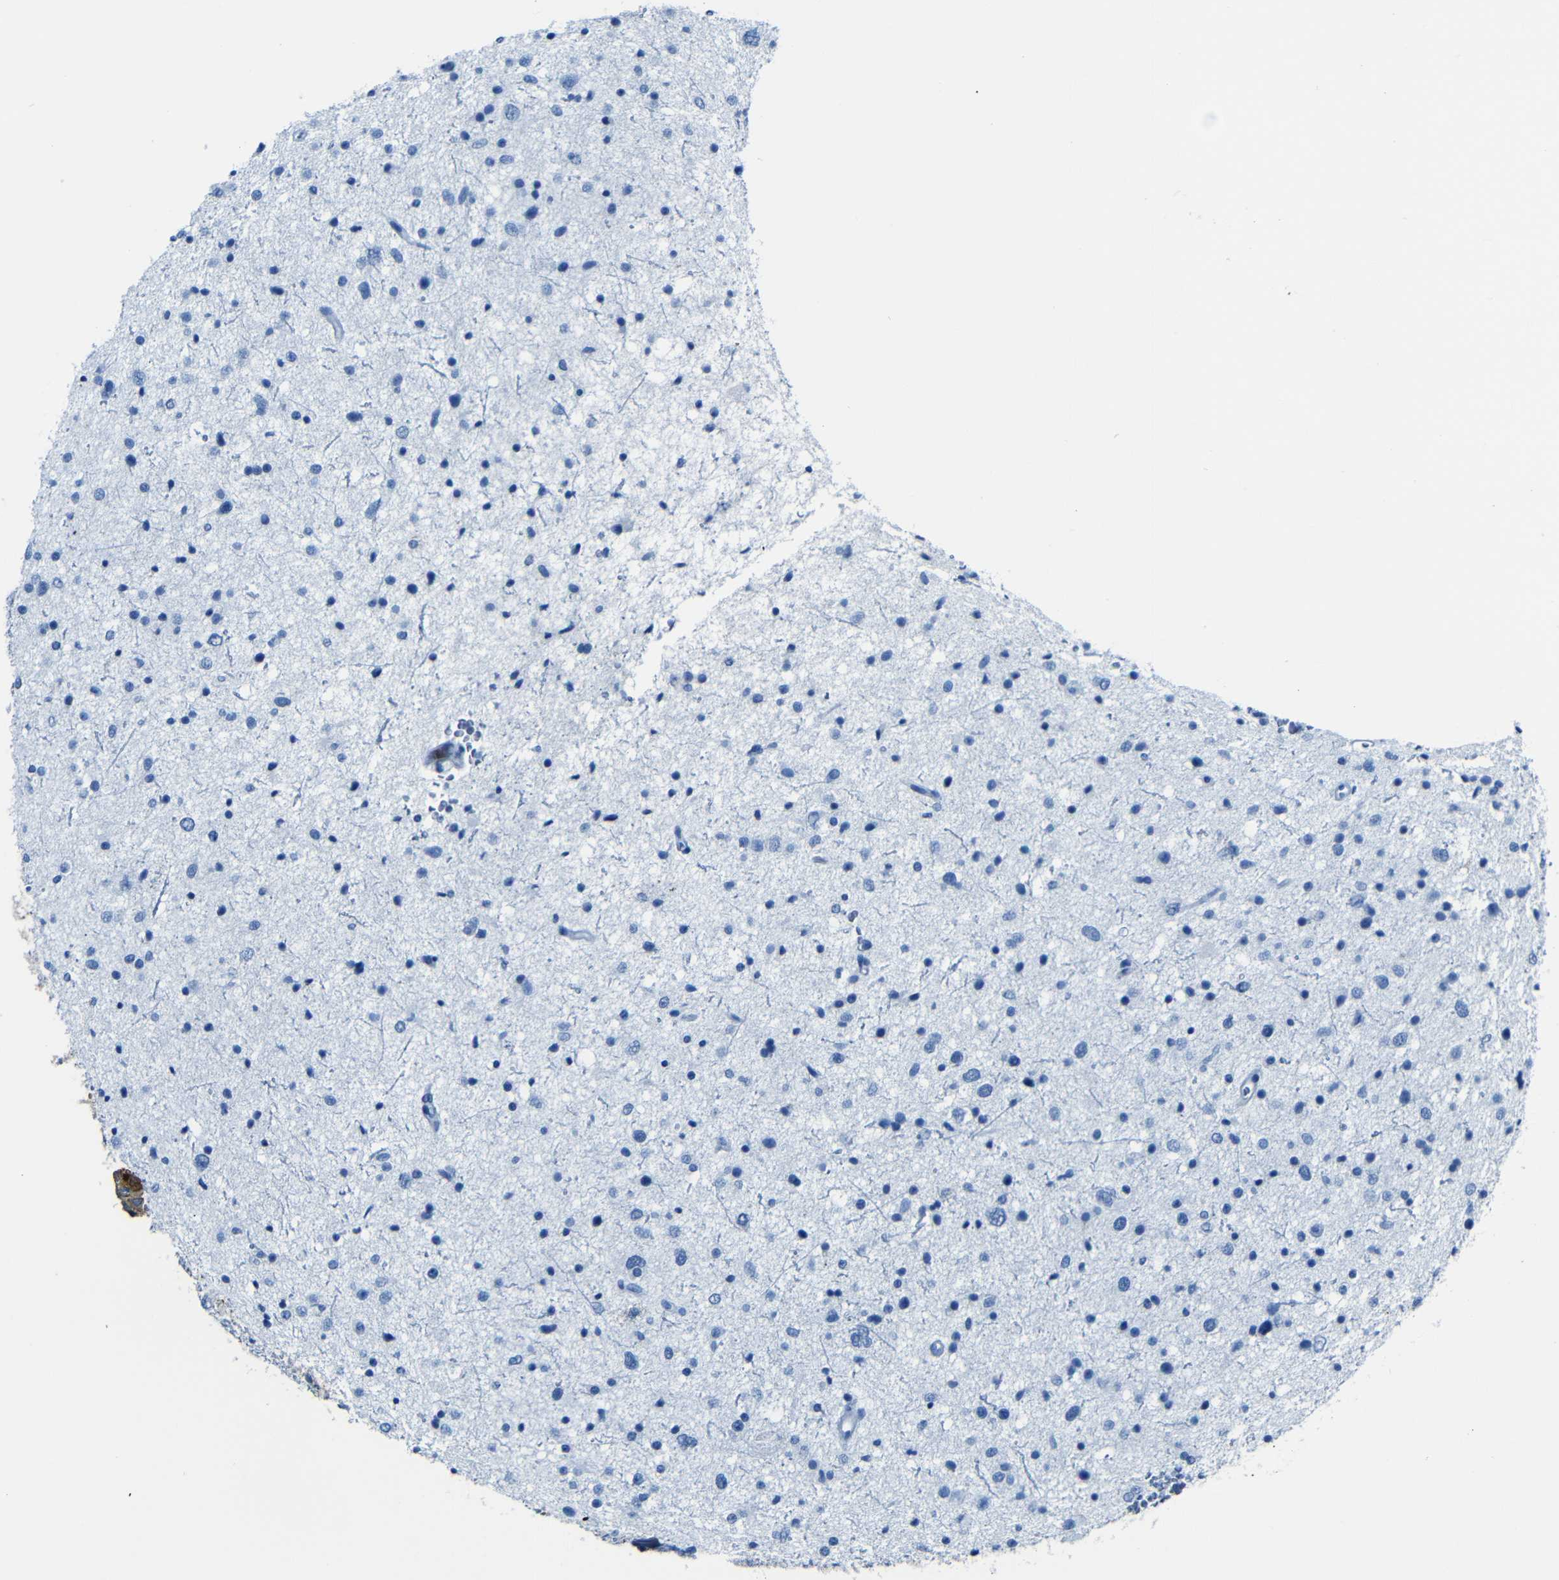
{"staining": {"intensity": "negative", "quantity": "none", "location": "none"}, "tissue": "glioma", "cell_type": "Tumor cells", "image_type": "cancer", "snomed": [{"axis": "morphology", "description": "Glioma, malignant, Low grade"}, {"axis": "topography", "description": "Brain"}], "caption": "Immunohistochemistry photomicrograph of neoplastic tissue: malignant glioma (low-grade) stained with DAB (3,3'-diaminobenzidine) exhibits no significant protein positivity in tumor cells.", "gene": "SERPINA1", "patient": {"sex": "female", "age": 37}}